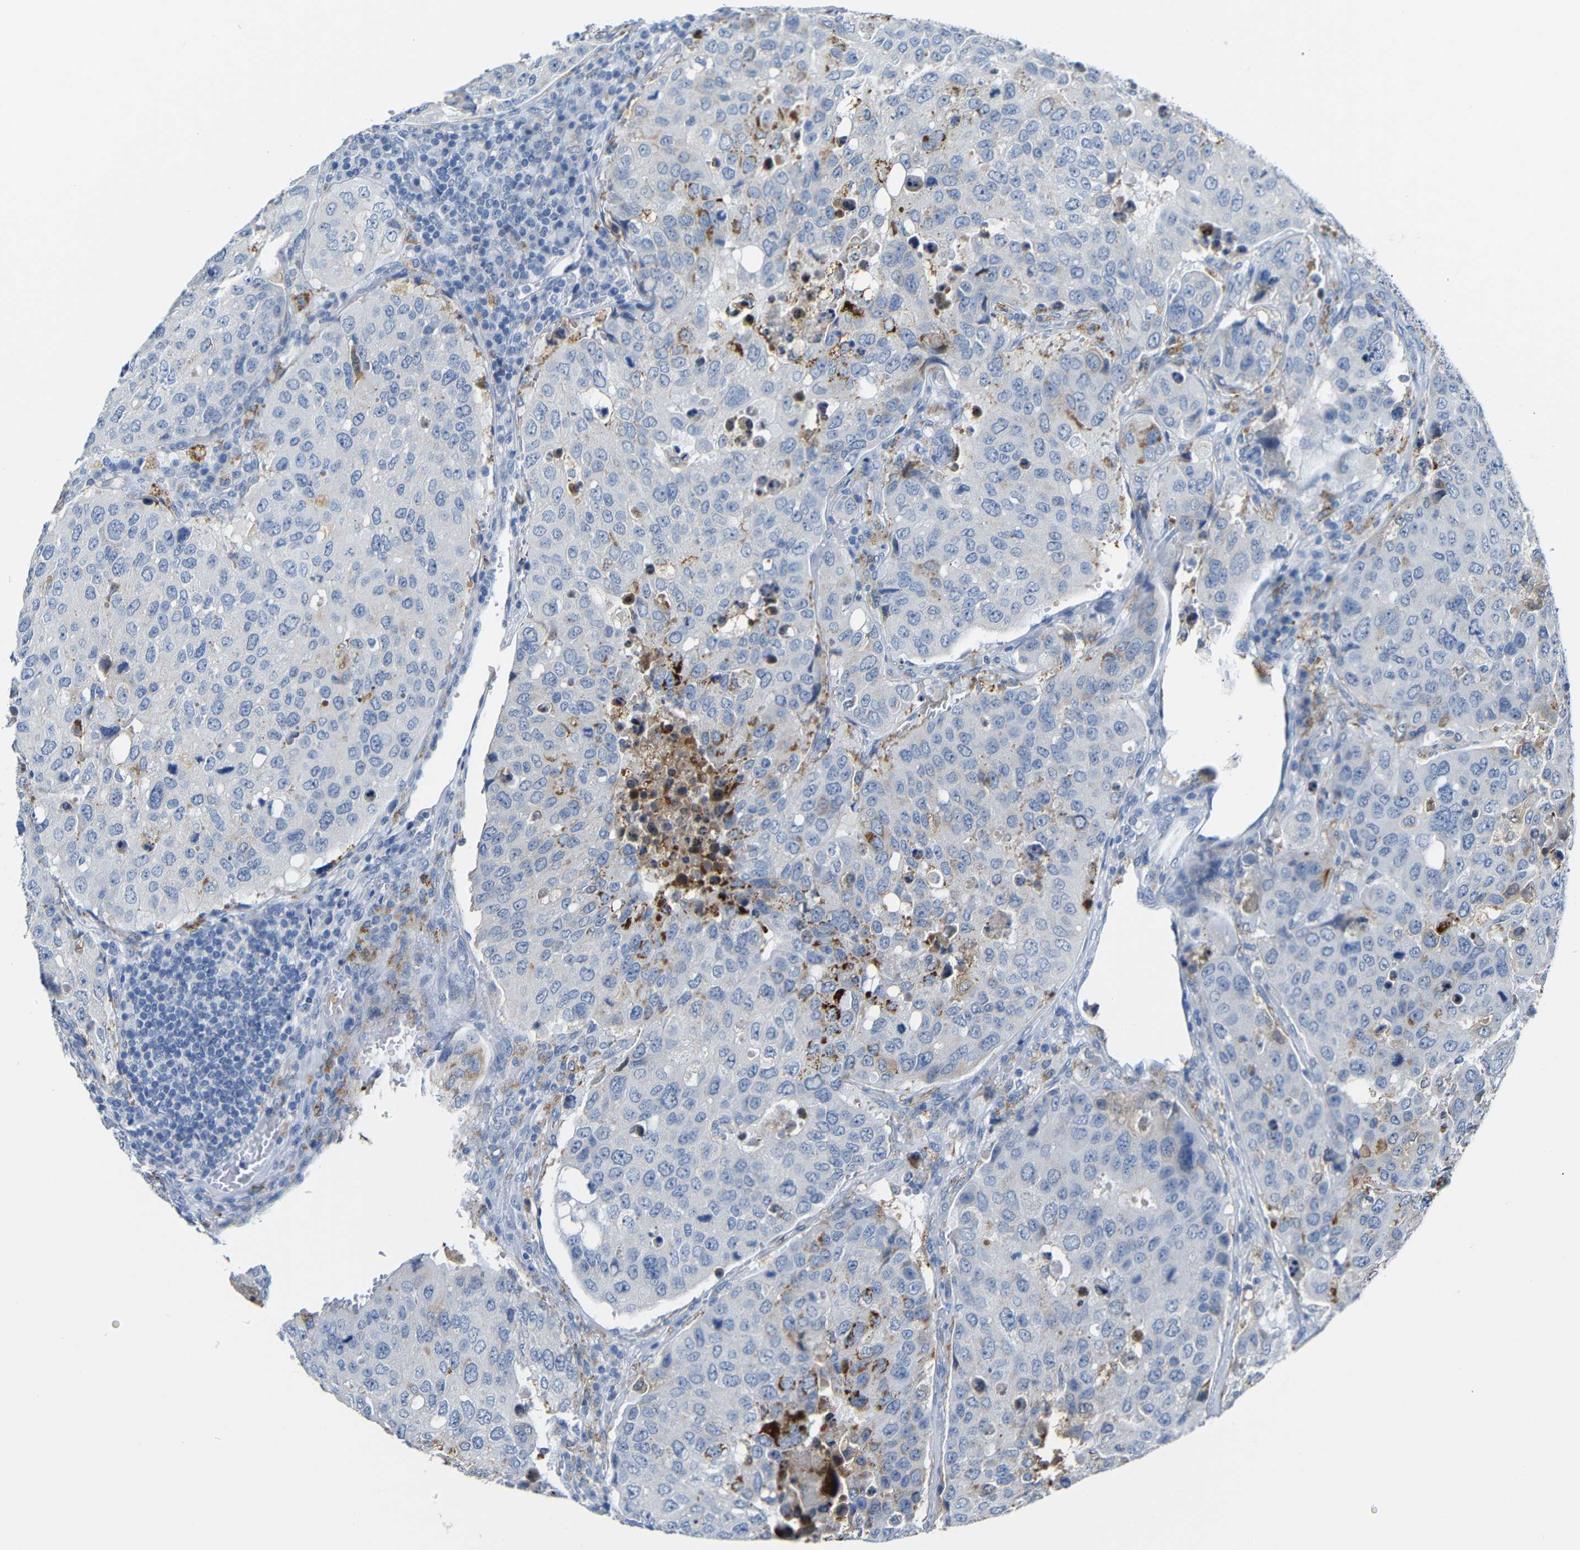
{"staining": {"intensity": "moderate", "quantity": "<25%", "location": "cytoplasmic/membranous"}, "tissue": "urothelial cancer", "cell_type": "Tumor cells", "image_type": "cancer", "snomed": [{"axis": "morphology", "description": "Urothelial carcinoma, High grade"}, {"axis": "topography", "description": "Lymph node"}, {"axis": "topography", "description": "Urinary bladder"}], "caption": "Brown immunohistochemical staining in urothelial cancer displays moderate cytoplasmic/membranous positivity in approximately <25% of tumor cells.", "gene": "C15orf48", "patient": {"sex": "male", "age": 51}}